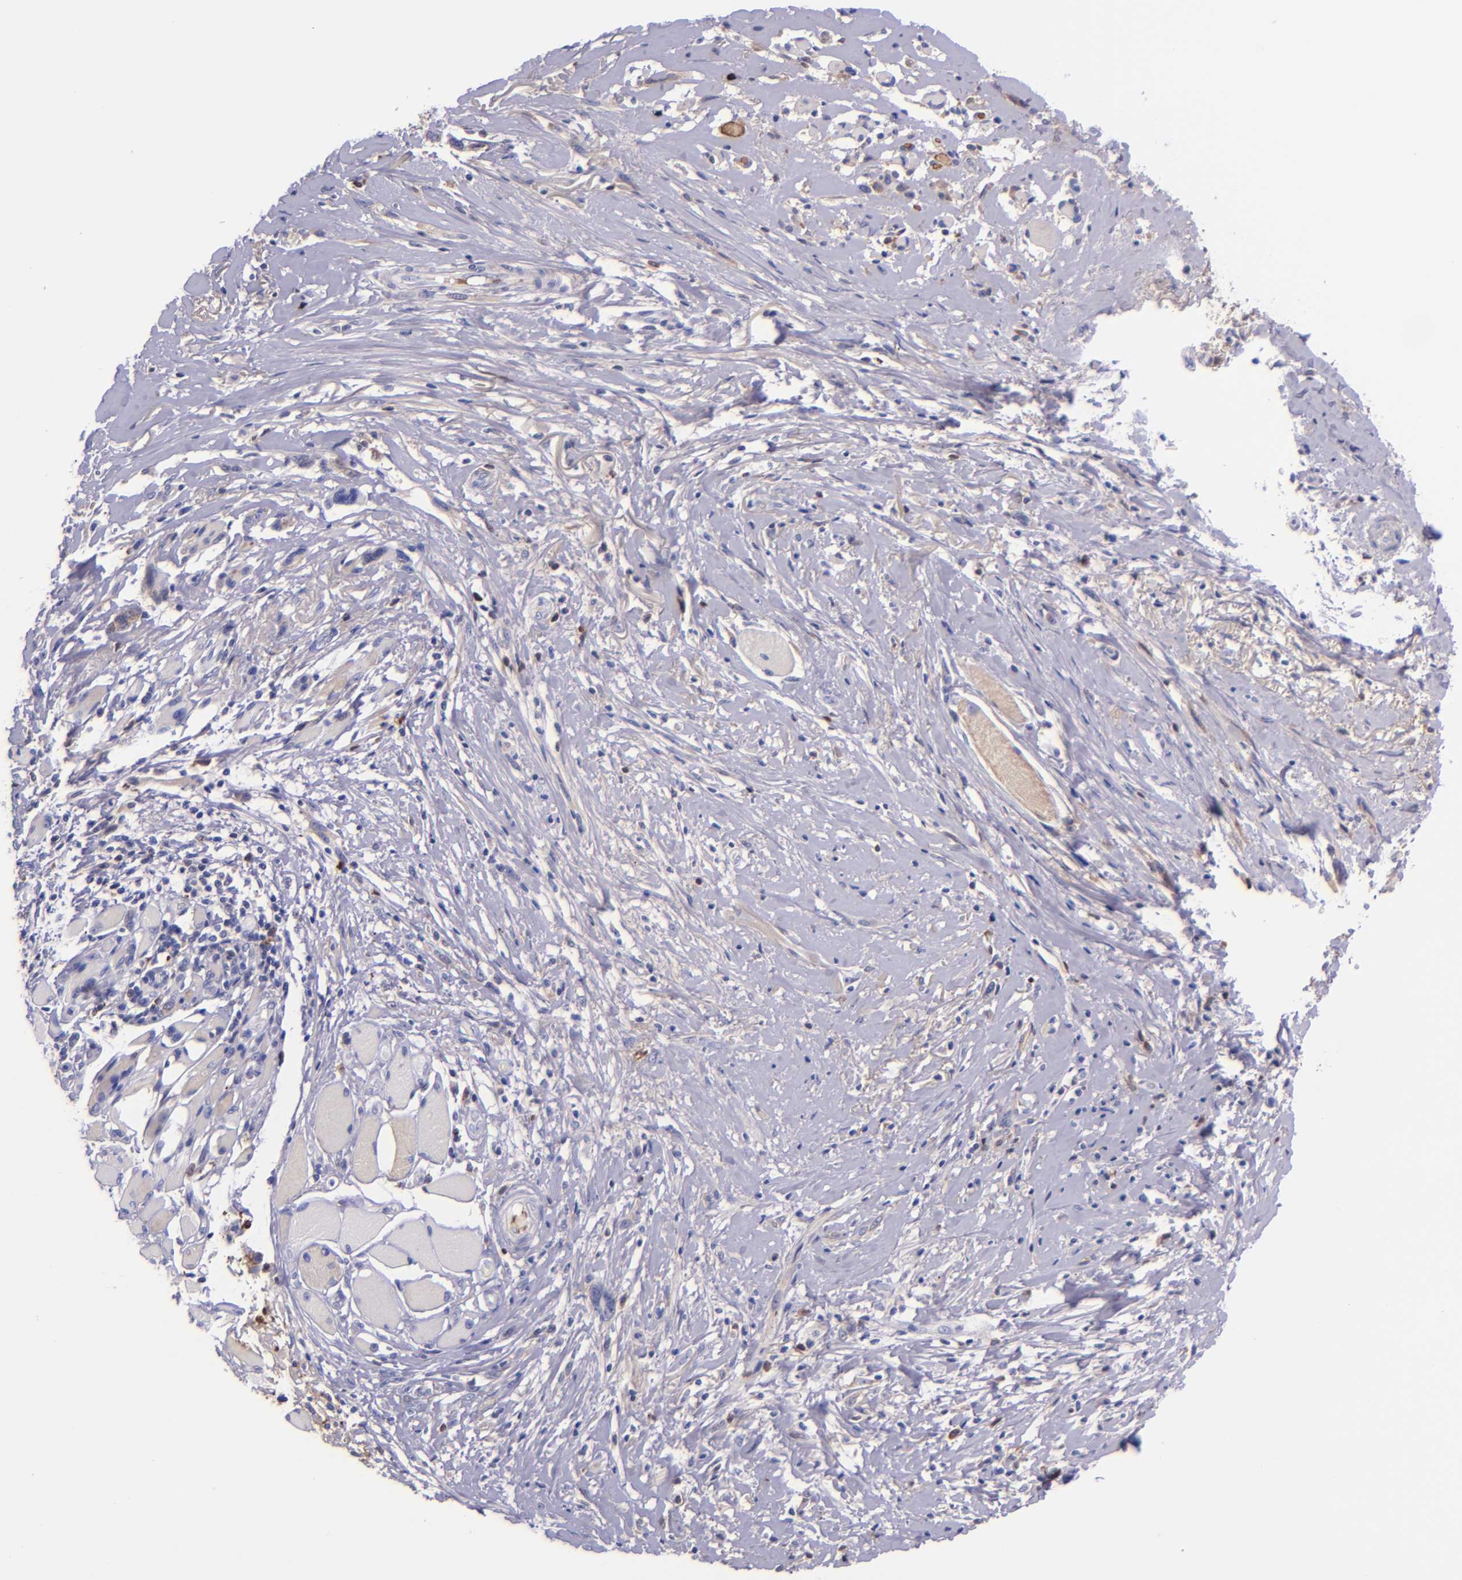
{"staining": {"intensity": "negative", "quantity": "none", "location": "none"}, "tissue": "melanoma", "cell_type": "Tumor cells", "image_type": "cancer", "snomed": [{"axis": "morphology", "description": "Malignant melanoma, NOS"}, {"axis": "topography", "description": "Skin"}], "caption": "Histopathology image shows no significant protein staining in tumor cells of malignant melanoma.", "gene": "KNG1", "patient": {"sex": "male", "age": 91}}